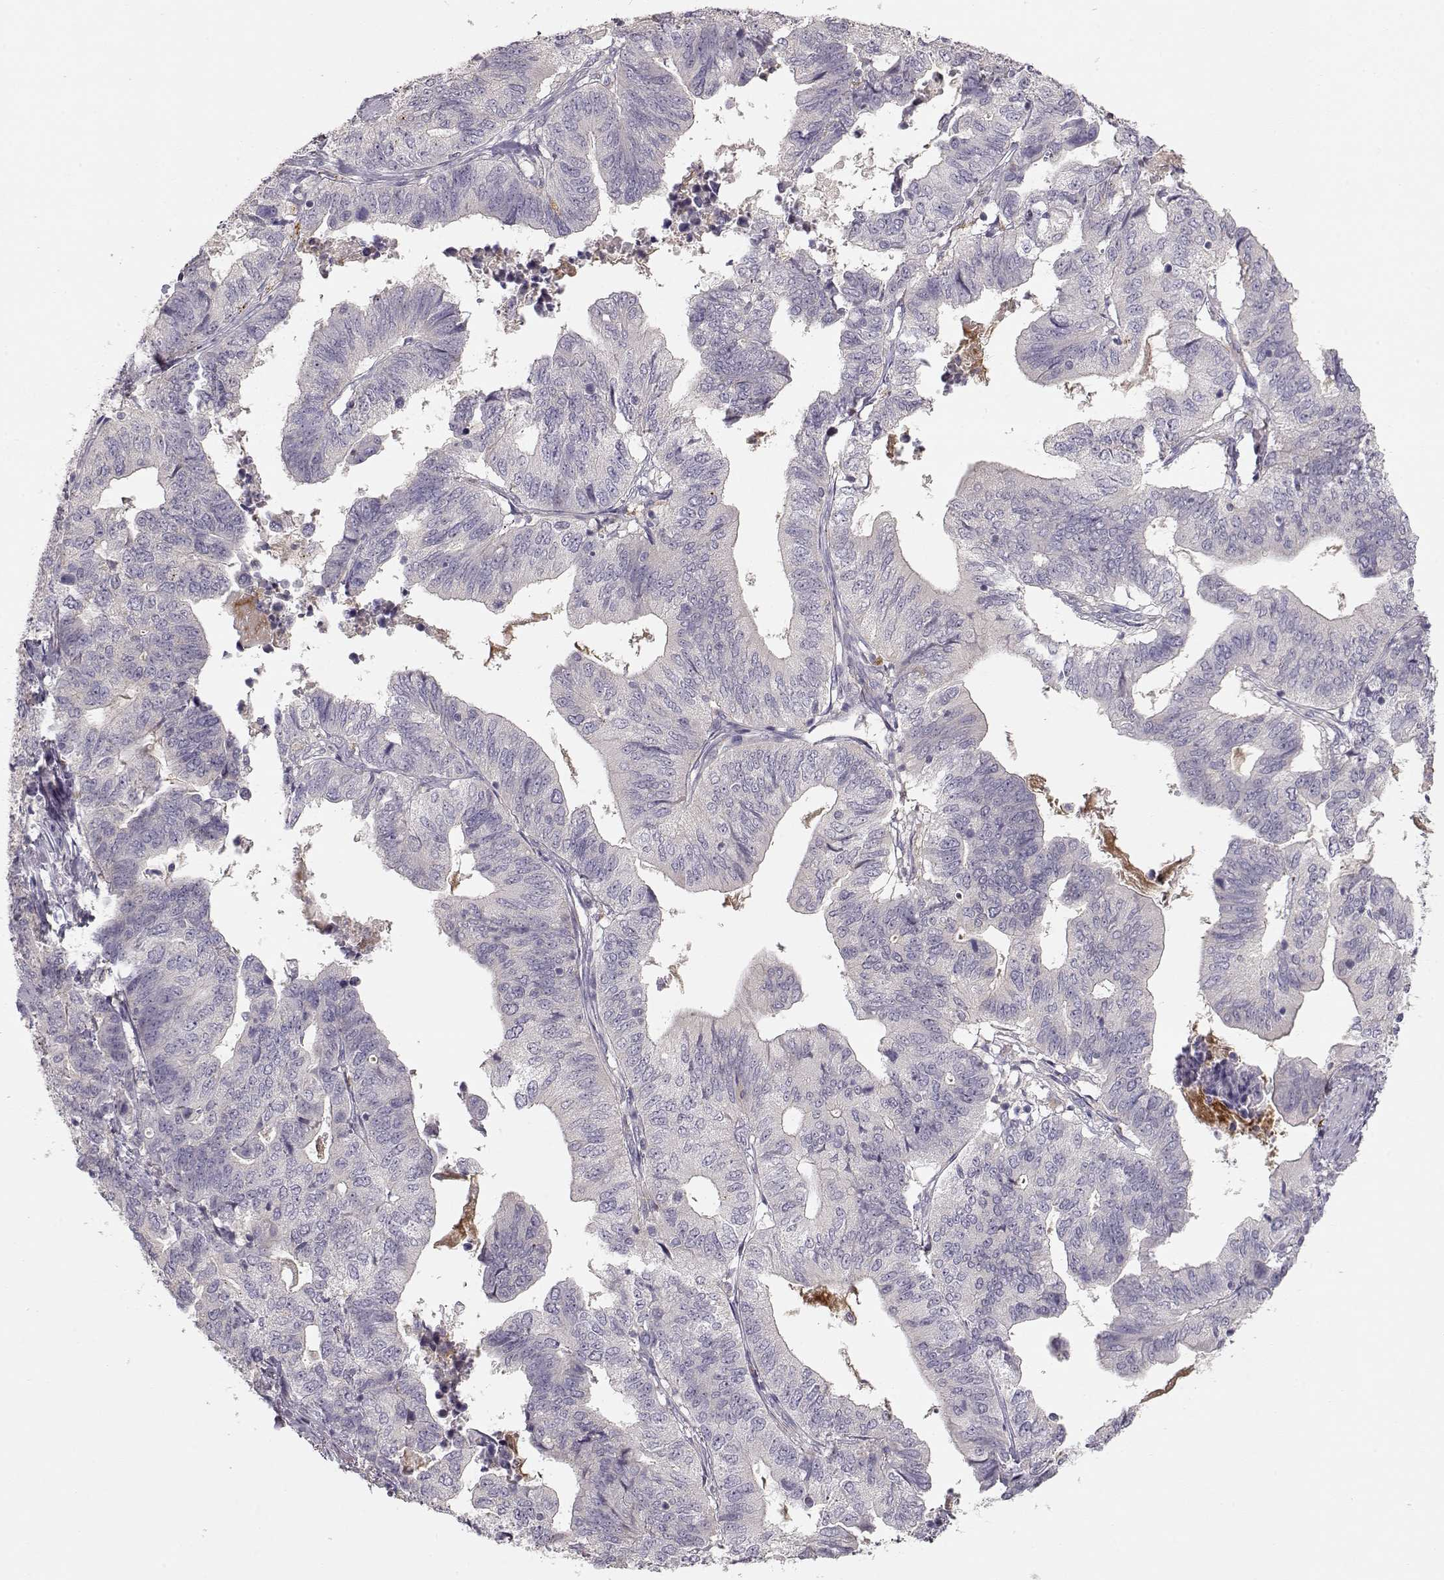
{"staining": {"intensity": "negative", "quantity": "none", "location": "none"}, "tissue": "stomach cancer", "cell_type": "Tumor cells", "image_type": "cancer", "snomed": [{"axis": "morphology", "description": "Adenocarcinoma, NOS"}, {"axis": "topography", "description": "Stomach, upper"}], "caption": "The histopathology image demonstrates no staining of tumor cells in stomach cancer (adenocarcinoma).", "gene": "ARHGAP8", "patient": {"sex": "female", "age": 67}}